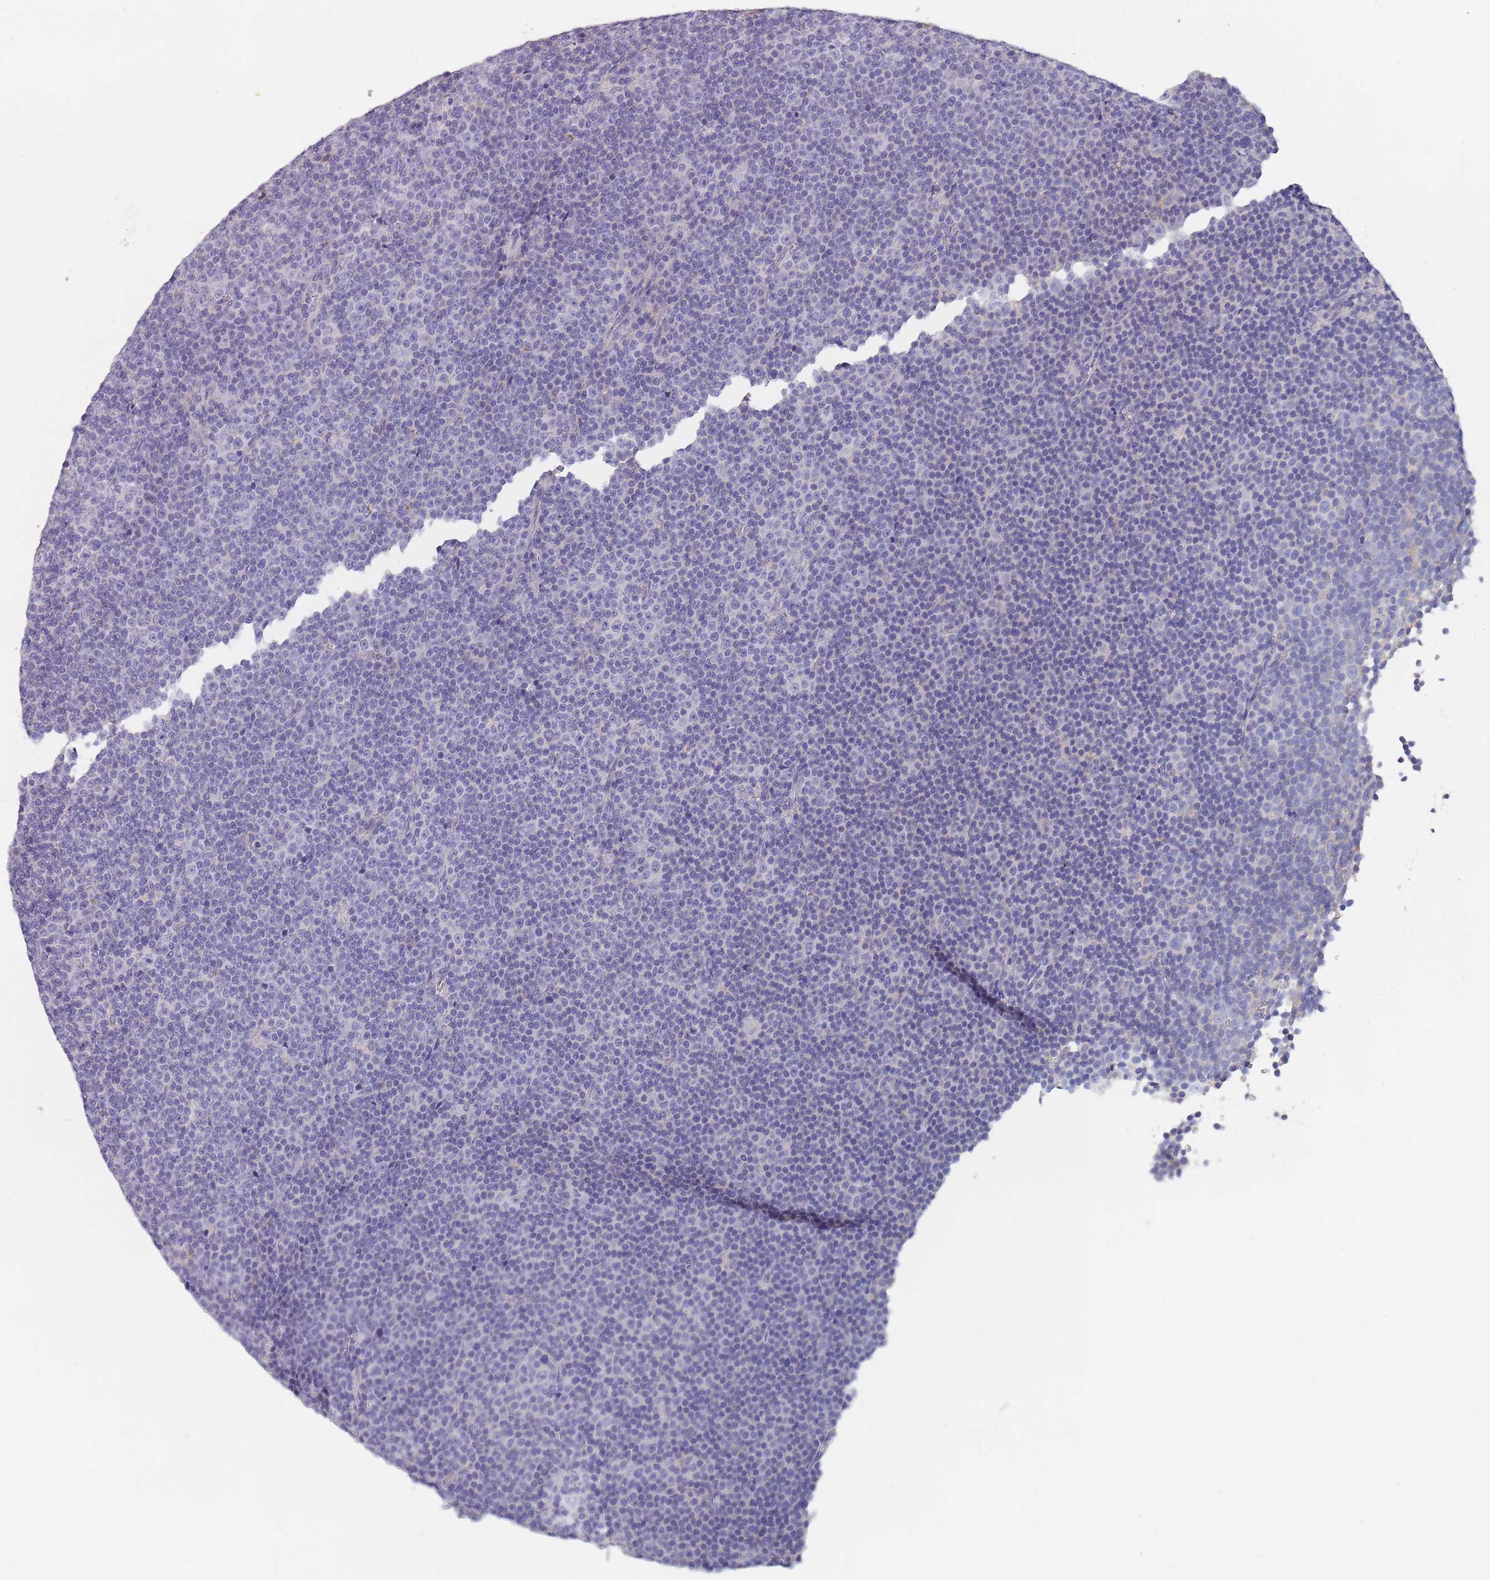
{"staining": {"intensity": "negative", "quantity": "none", "location": "none"}, "tissue": "lymphoma", "cell_type": "Tumor cells", "image_type": "cancer", "snomed": [{"axis": "morphology", "description": "Malignant lymphoma, non-Hodgkin's type, Low grade"}, {"axis": "topography", "description": "Lymph node"}], "caption": "High magnification brightfield microscopy of lymphoma stained with DAB (brown) and counterstained with hematoxylin (blue): tumor cells show no significant expression.", "gene": "MAN1C1", "patient": {"sex": "female", "age": 67}}